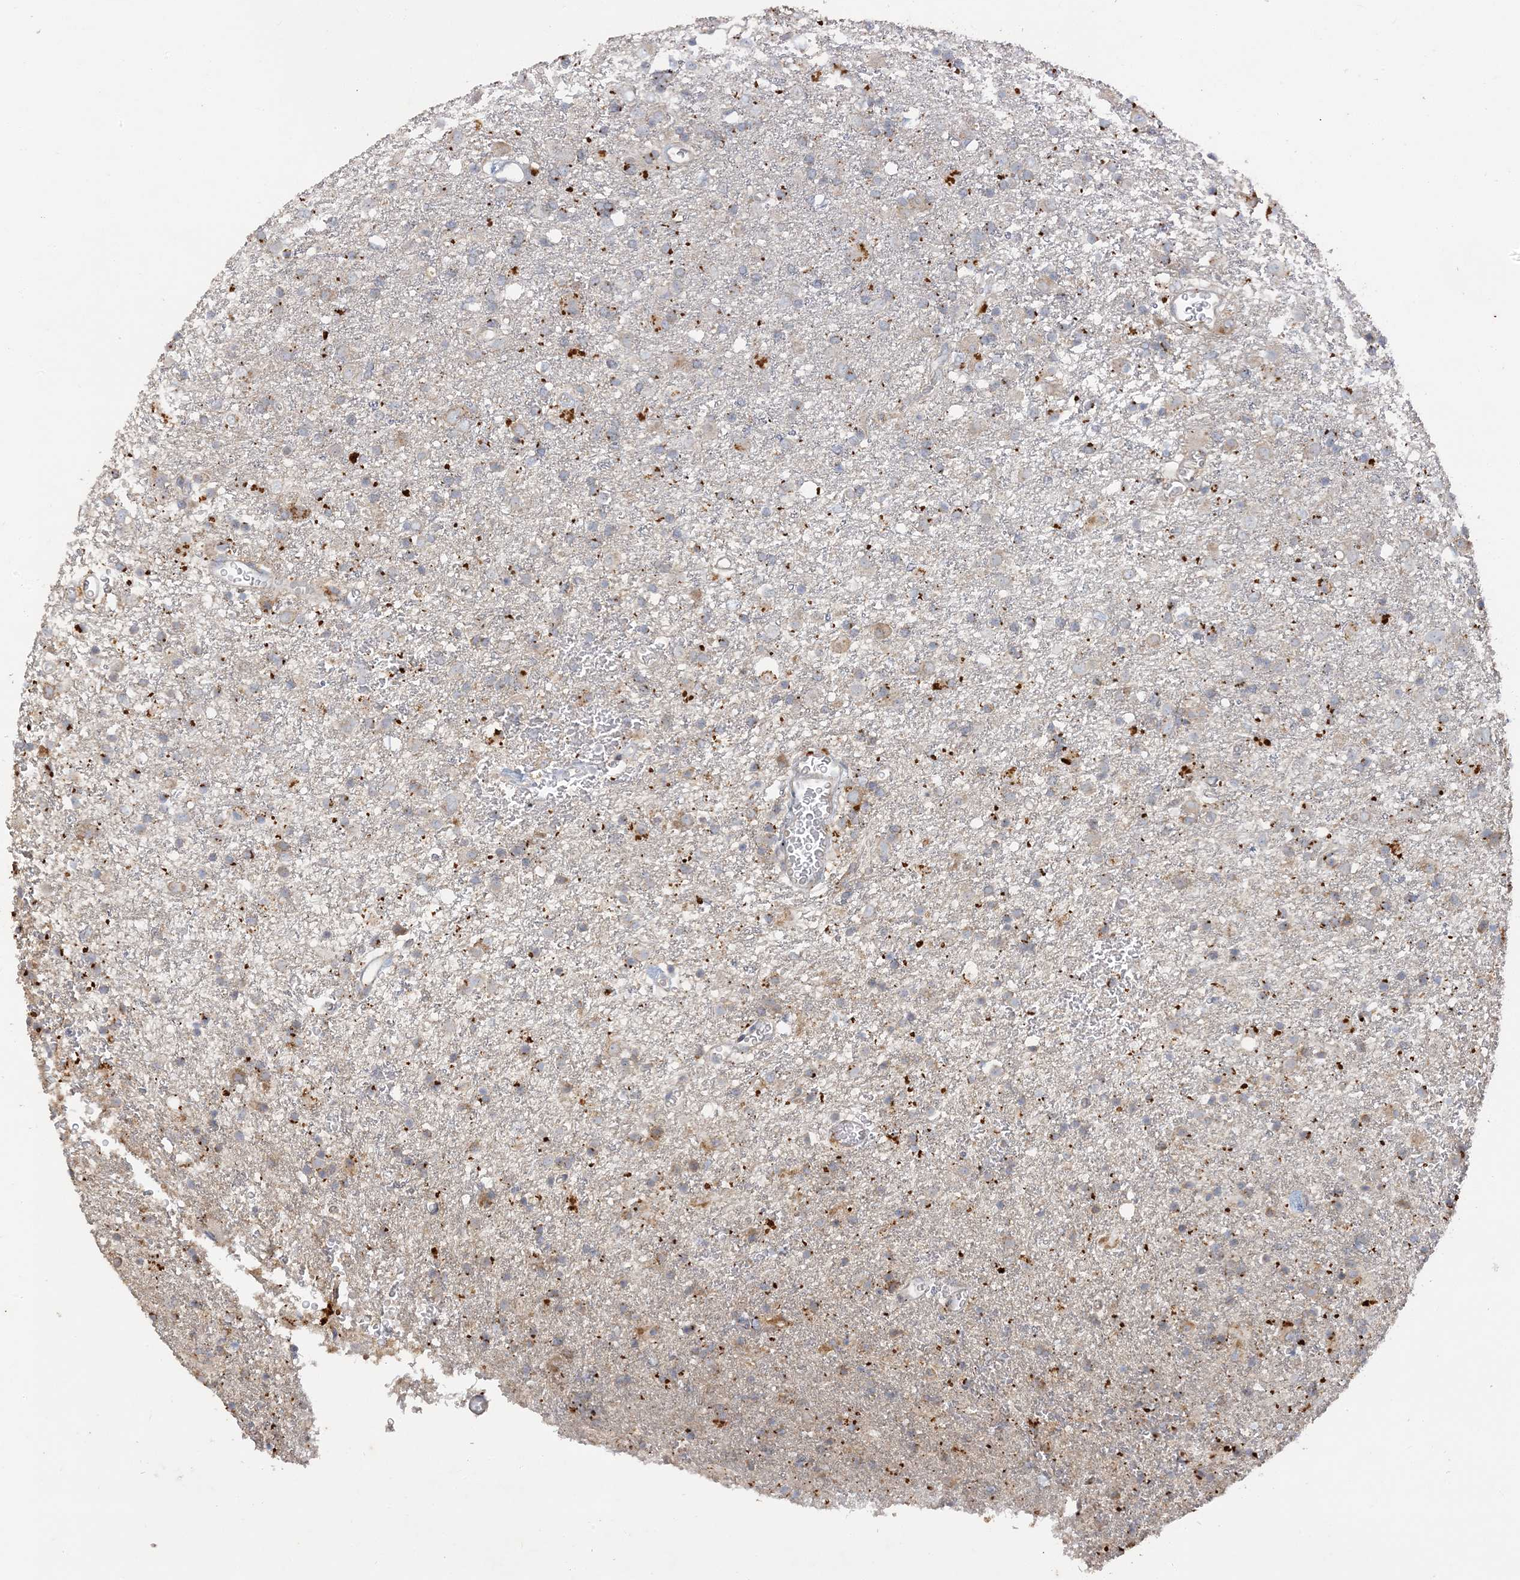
{"staining": {"intensity": "moderate", "quantity": "25%-75%", "location": "cytoplasmic/membranous"}, "tissue": "glioma", "cell_type": "Tumor cells", "image_type": "cancer", "snomed": [{"axis": "morphology", "description": "Glioma, malignant, Low grade"}, {"axis": "topography", "description": "Brain"}], "caption": "A high-resolution histopathology image shows immunohistochemistry staining of glioma, which displays moderate cytoplasmic/membranous positivity in approximately 25%-75% of tumor cells.", "gene": "LTN1", "patient": {"sex": "male", "age": 65}}